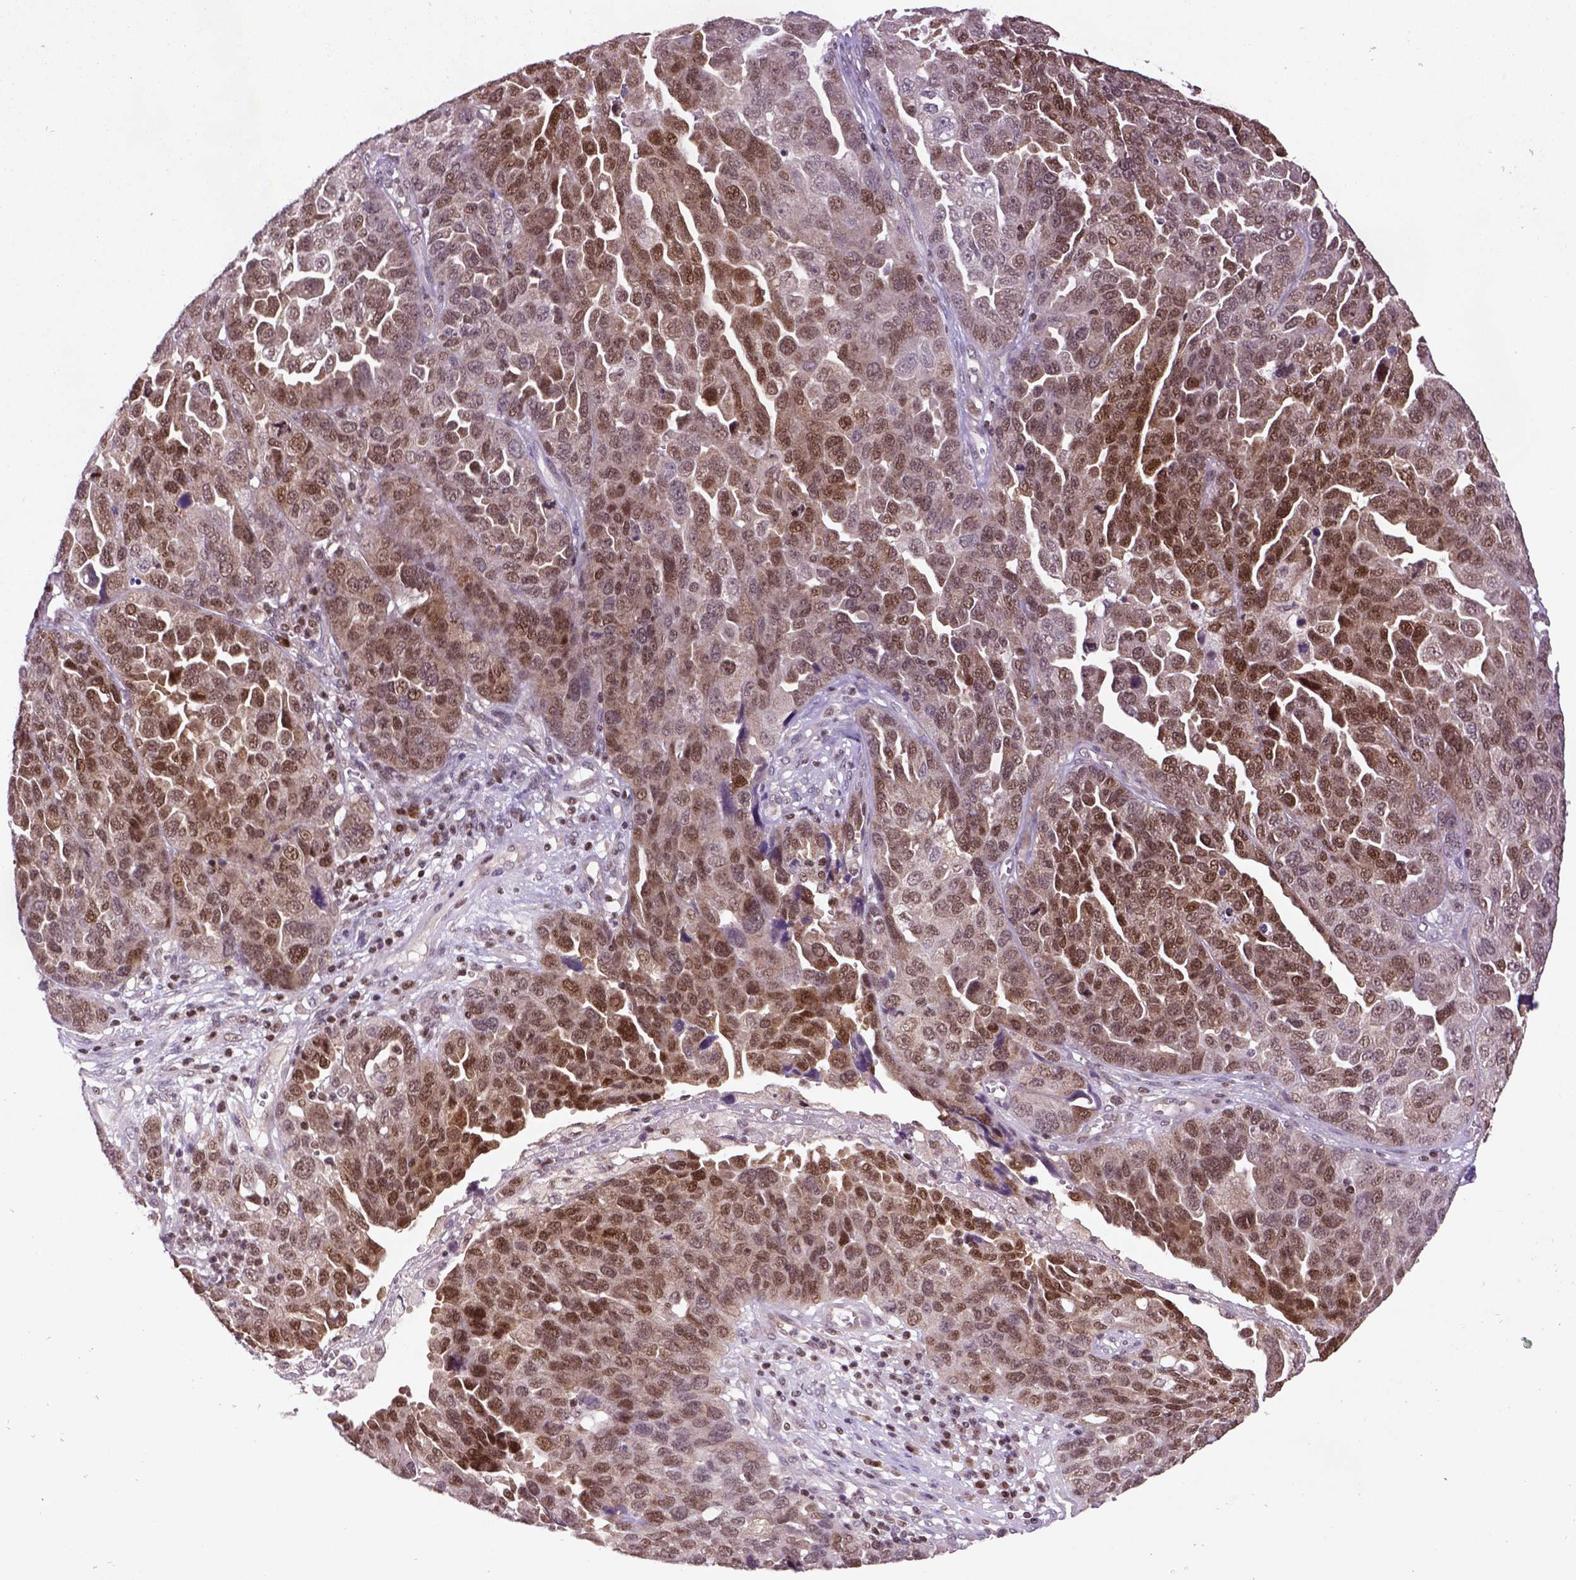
{"staining": {"intensity": "moderate", "quantity": ">75%", "location": "nuclear"}, "tissue": "ovarian cancer", "cell_type": "Tumor cells", "image_type": "cancer", "snomed": [{"axis": "morphology", "description": "Cystadenocarcinoma, serous, NOS"}, {"axis": "topography", "description": "Ovary"}], "caption": "Ovarian serous cystadenocarcinoma stained for a protein (brown) shows moderate nuclear positive expression in about >75% of tumor cells.", "gene": "MGMT", "patient": {"sex": "female", "age": 87}}